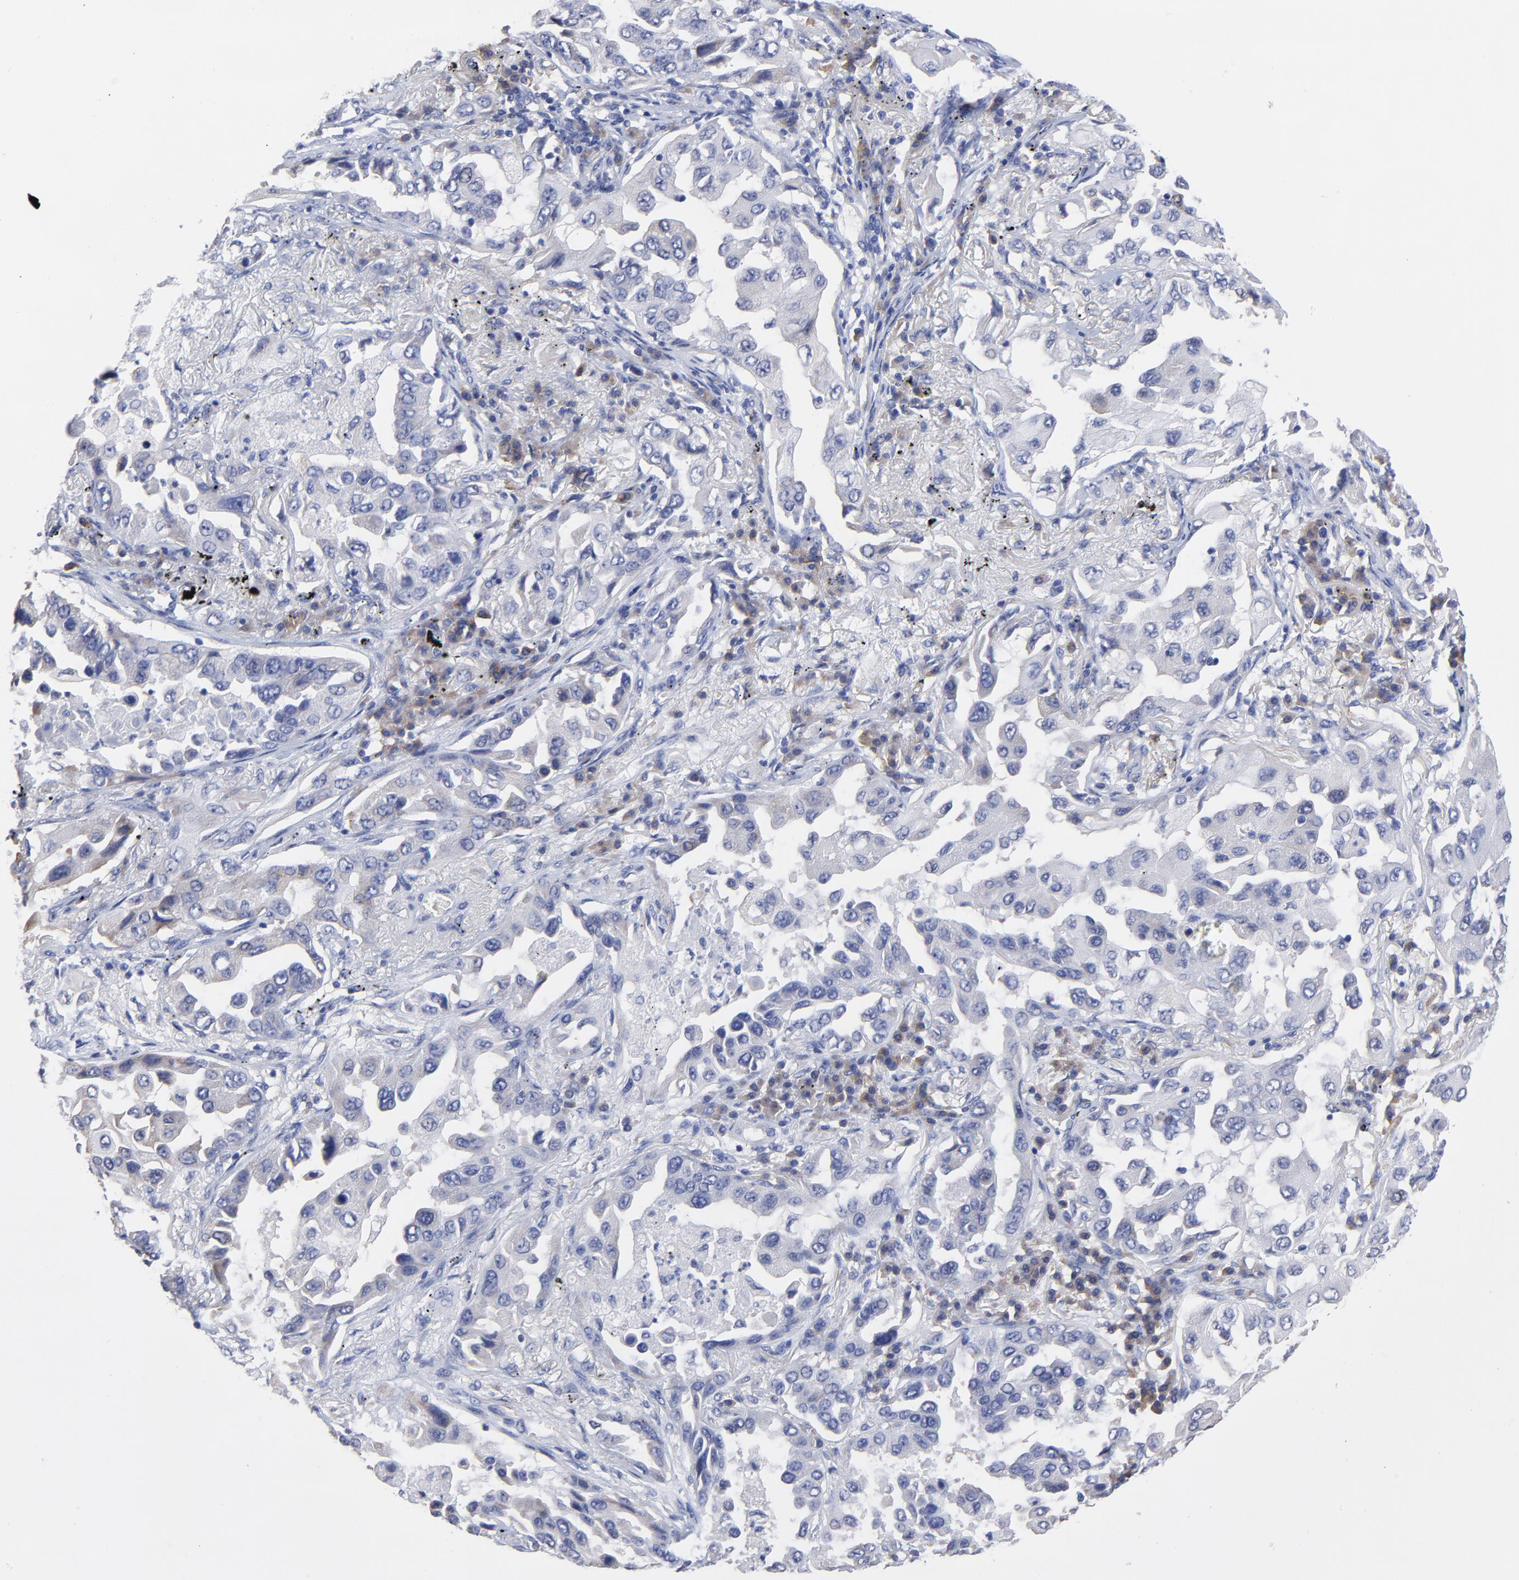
{"staining": {"intensity": "negative", "quantity": "none", "location": "none"}, "tissue": "lung cancer", "cell_type": "Tumor cells", "image_type": "cancer", "snomed": [{"axis": "morphology", "description": "Adenocarcinoma, NOS"}, {"axis": "topography", "description": "Lung"}], "caption": "This is an immunohistochemistry (IHC) photomicrograph of human adenocarcinoma (lung). There is no positivity in tumor cells.", "gene": "LAX1", "patient": {"sex": "female", "age": 65}}